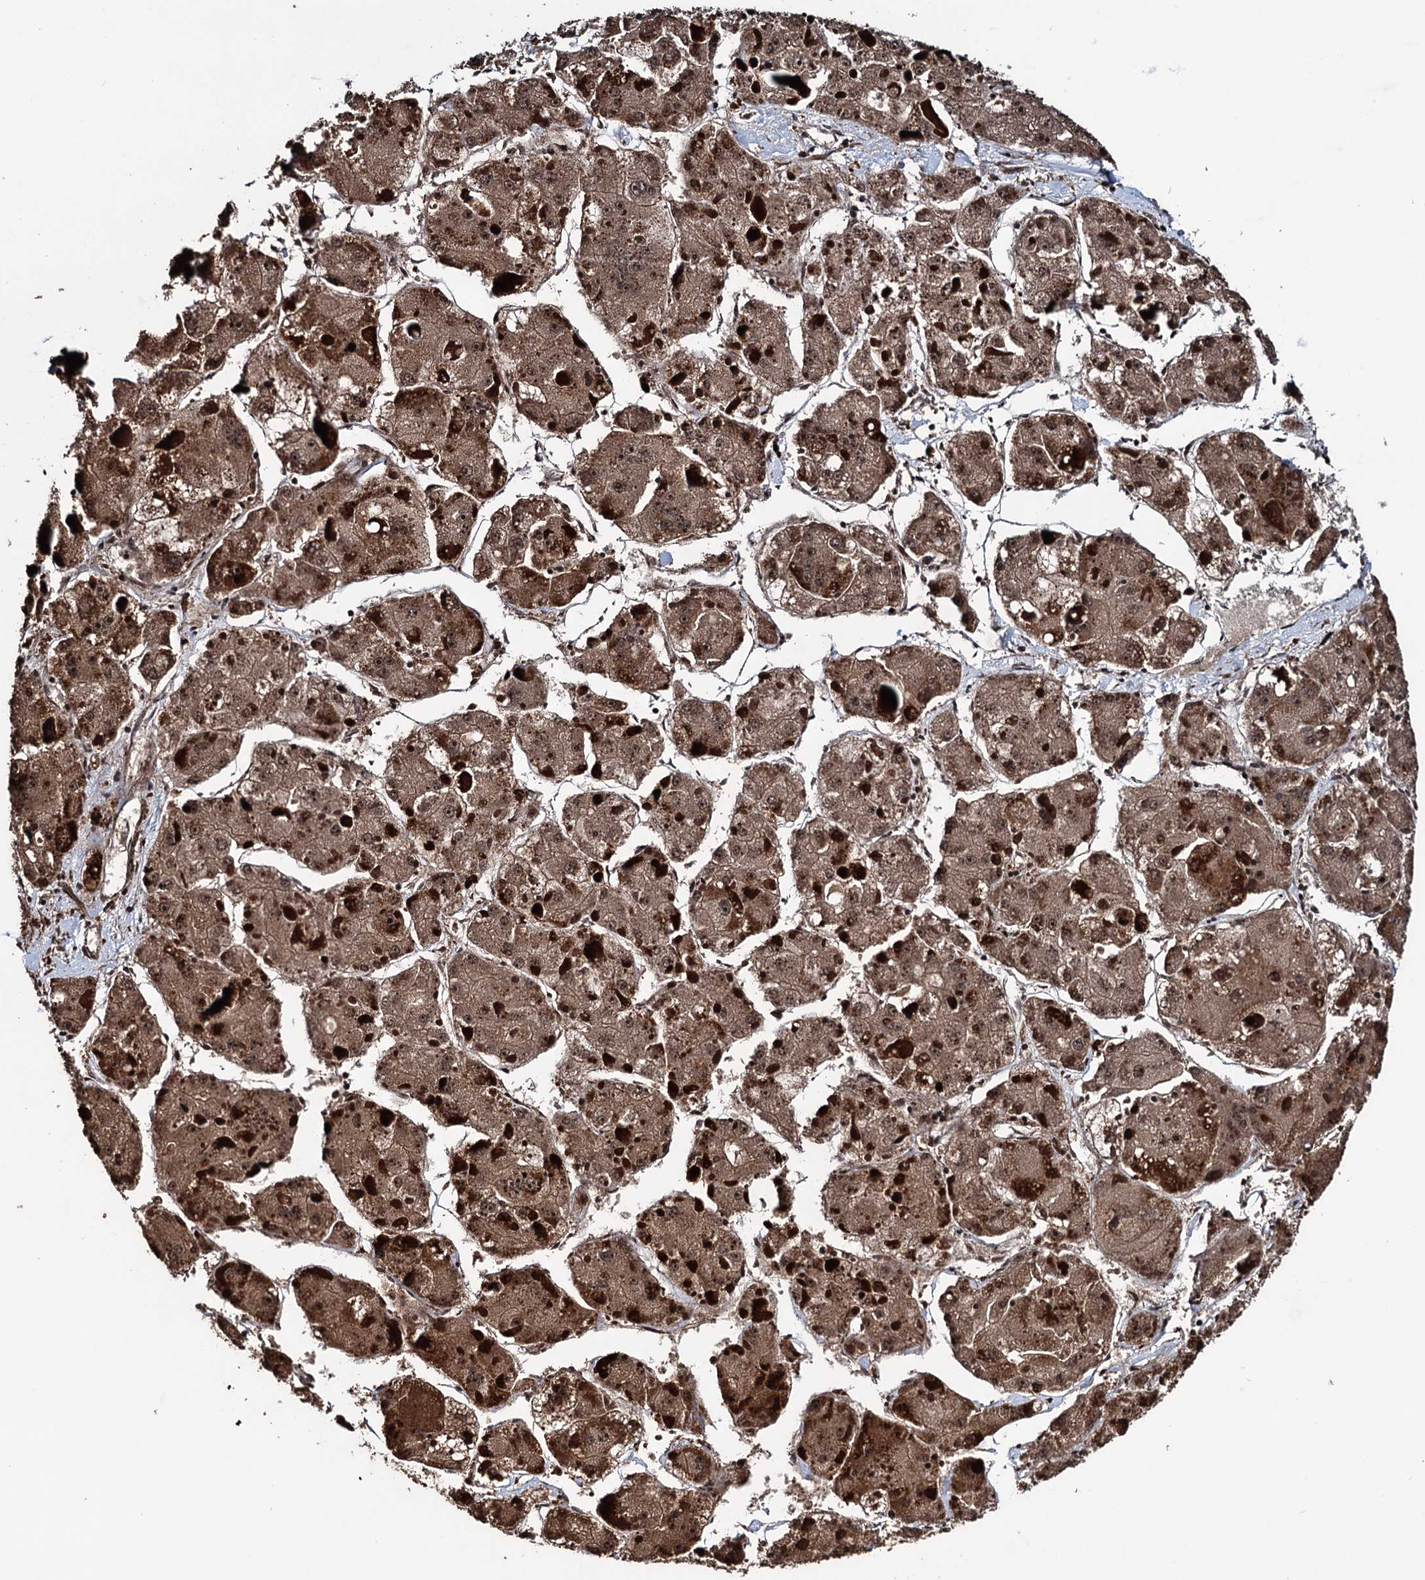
{"staining": {"intensity": "moderate", "quantity": ">75%", "location": "cytoplasmic/membranous"}, "tissue": "liver cancer", "cell_type": "Tumor cells", "image_type": "cancer", "snomed": [{"axis": "morphology", "description": "Carcinoma, Hepatocellular, NOS"}, {"axis": "topography", "description": "Liver"}], "caption": "Liver cancer (hepatocellular carcinoma) stained for a protein demonstrates moderate cytoplasmic/membranous positivity in tumor cells. (IHC, brightfield microscopy, high magnification).", "gene": "EYA4", "patient": {"sex": "female", "age": 73}}